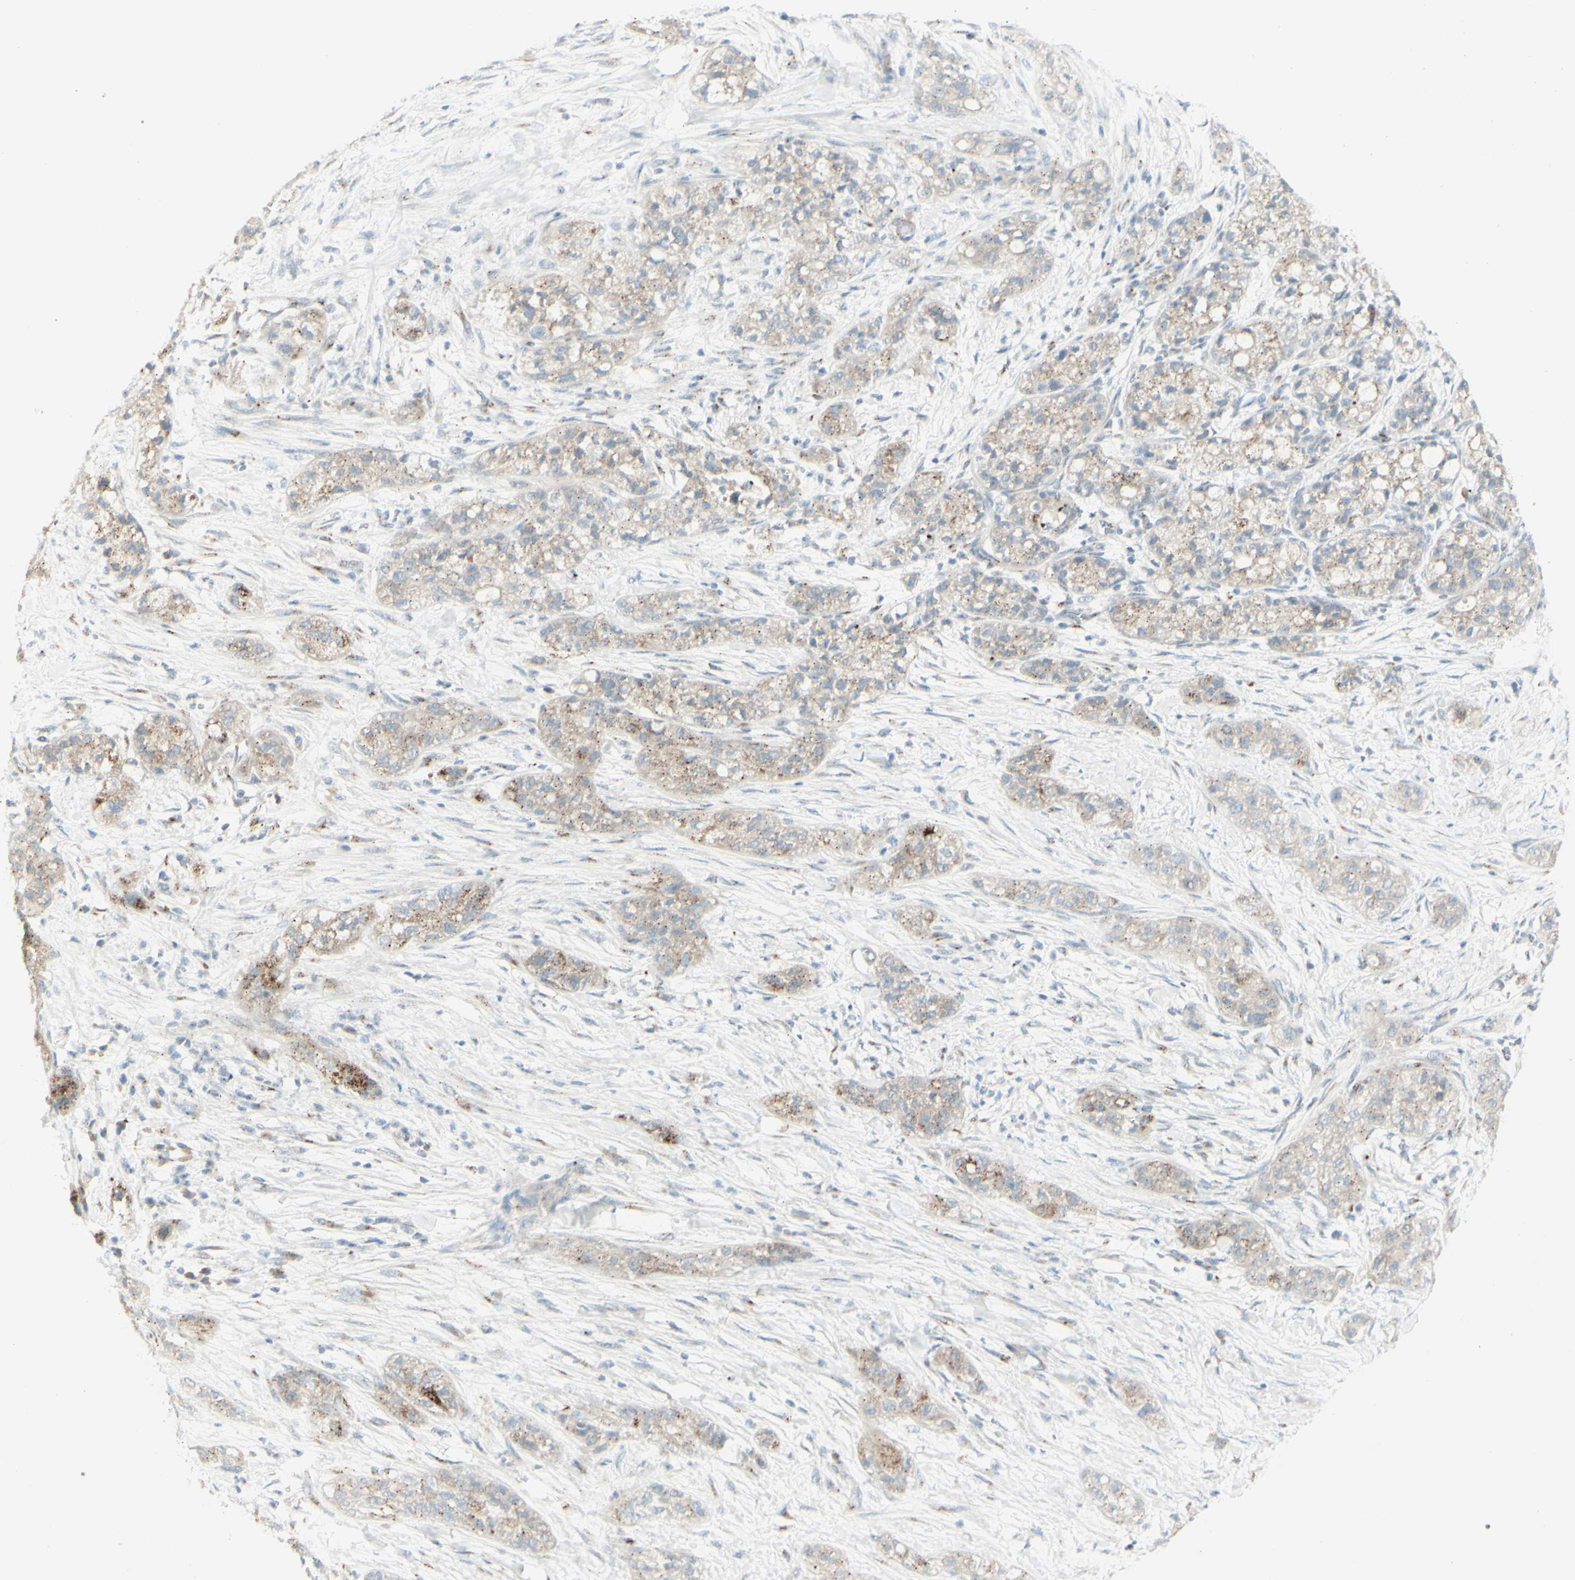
{"staining": {"intensity": "moderate", "quantity": ">75%", "location": "cytoplasmic/membranous"}, "tissue": "pancreatic cancer", "cell_type": "Tumor cells", "image_type": "cancer", "snomed": [{"axis": "morphology", "description": "Adenocarcinoma, NOS"}, {"axis": "topography", "description": "Pancreas"}], "caption": "Protein staining by IHC exhibits moderate cytoplasmic/membranous expression in approximately >75% of tumor cells in pancreatic adenocarcinoma.", "gene": "B4GALT1", "patient": {"sex": "female", "age": 78}}